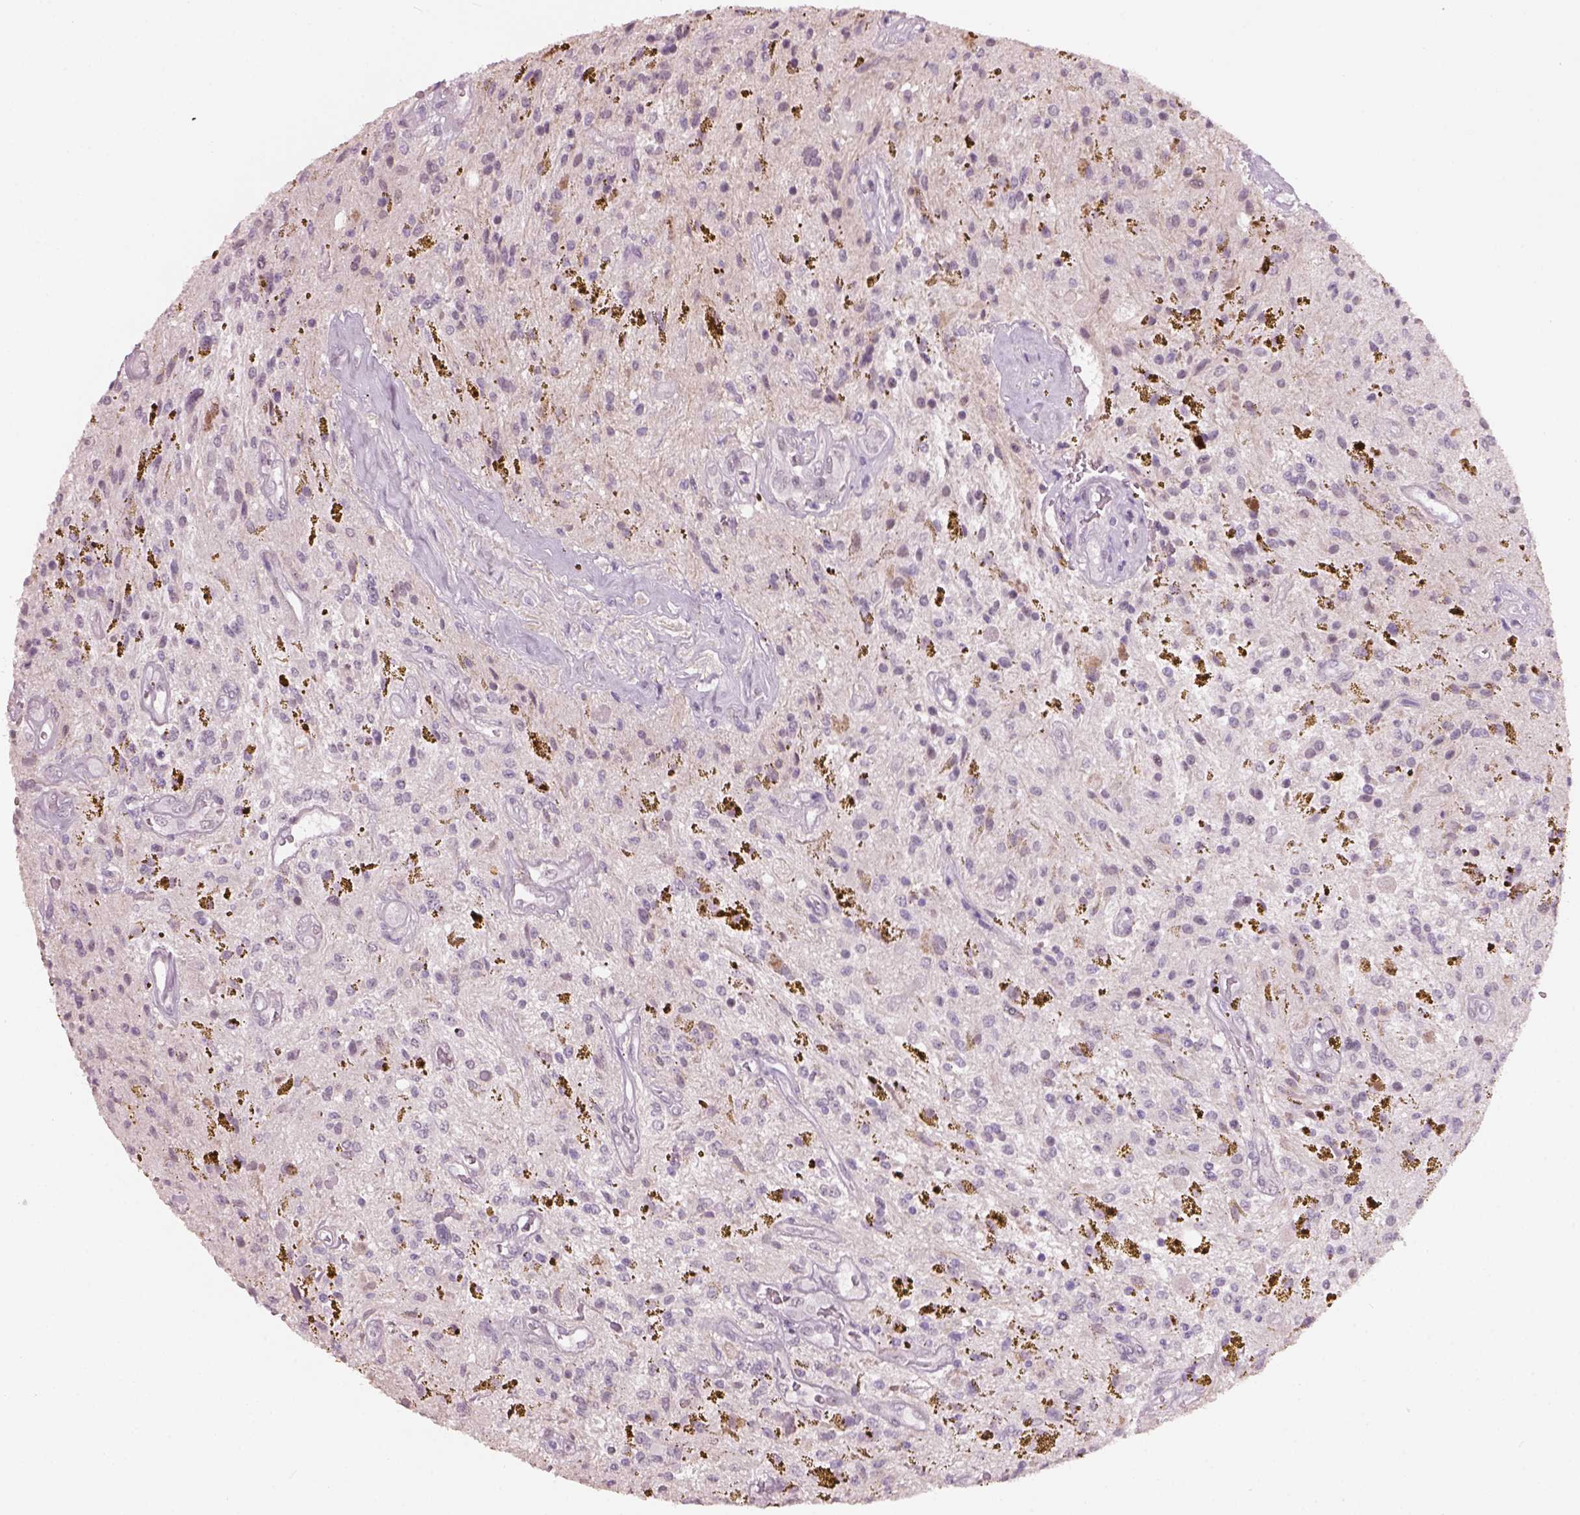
{"staining": {"intensity": "negative", "quantity": "none", "location": "none"}, "tissue": "glioma", "cell_type": "Tumor cells", "image_type": "cancer", "snomed": [{"axis": "morphology", "description": "Glioma, malignant, Low grade"}, {"axis": "topography", "description": "Cerebellum"}], "caption": "Malignant low-grade glioma was stained to show a protein in brown. There is no significant positivity in tumor cells.", "gene": "NAT8", "patient": {"sex": "female", "age": 14}}